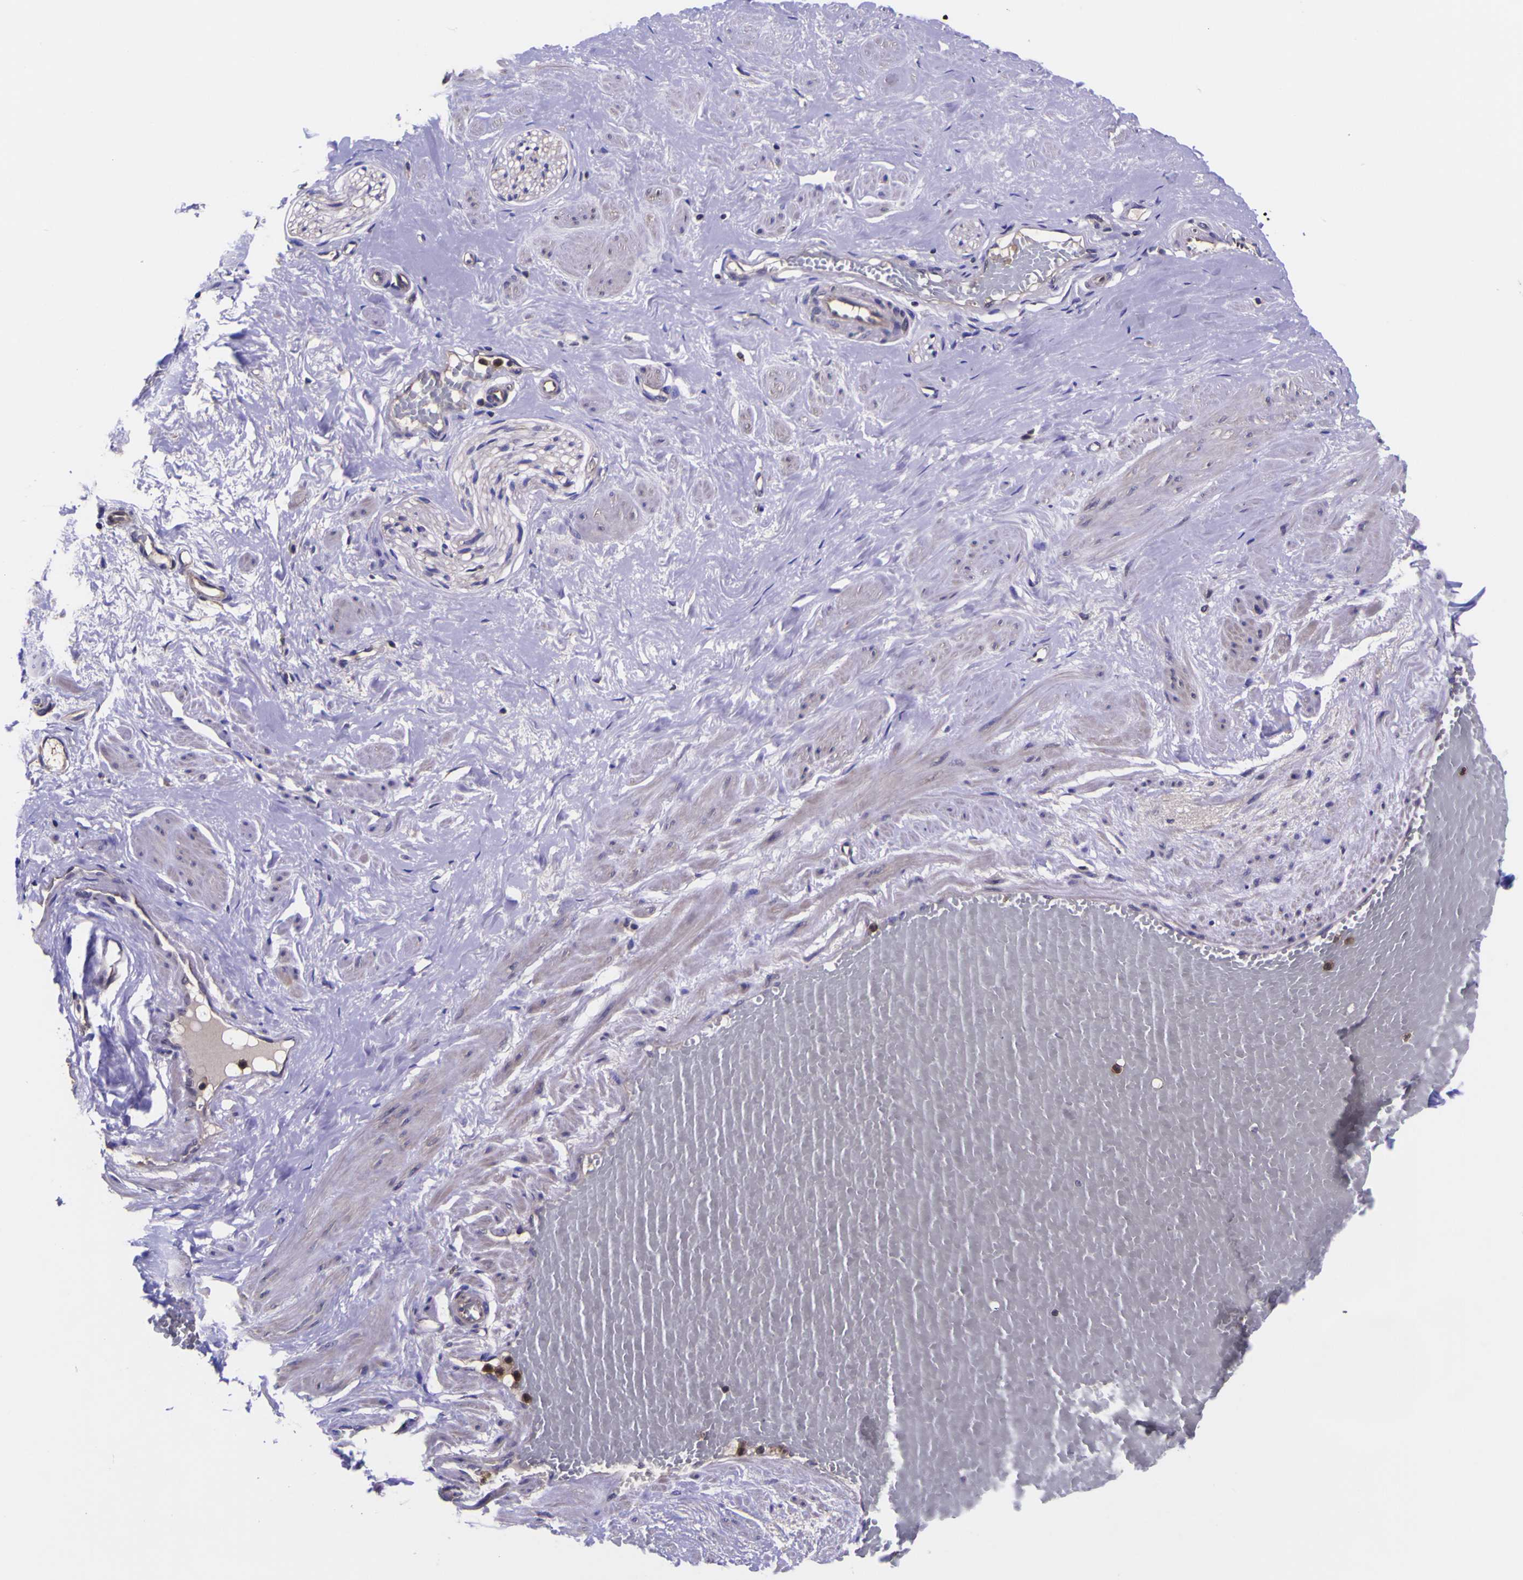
{"staining": {"intensity": "negative", "quantity": "none", "location": "none"}, "tissue": "adipose tissue", "cell_type": "Adipocytes", "image_type": "normal", "snomed": [{"axis": "morphology", "description": "Normal tissue, NOS"}, {"axis": "topography", "description": "Soft tissue"}, {"axis": "topography", "description": "Vascular tissue"}], "caption": "DAB immunohistochemical staining of benign adipose tissue shows no significant positivity in adipocytes. (DAB immunohistochemistry with hematoxylin counter stain).", "gene": "MAPK14", "patient": {"sex": "female", "age": 35}}